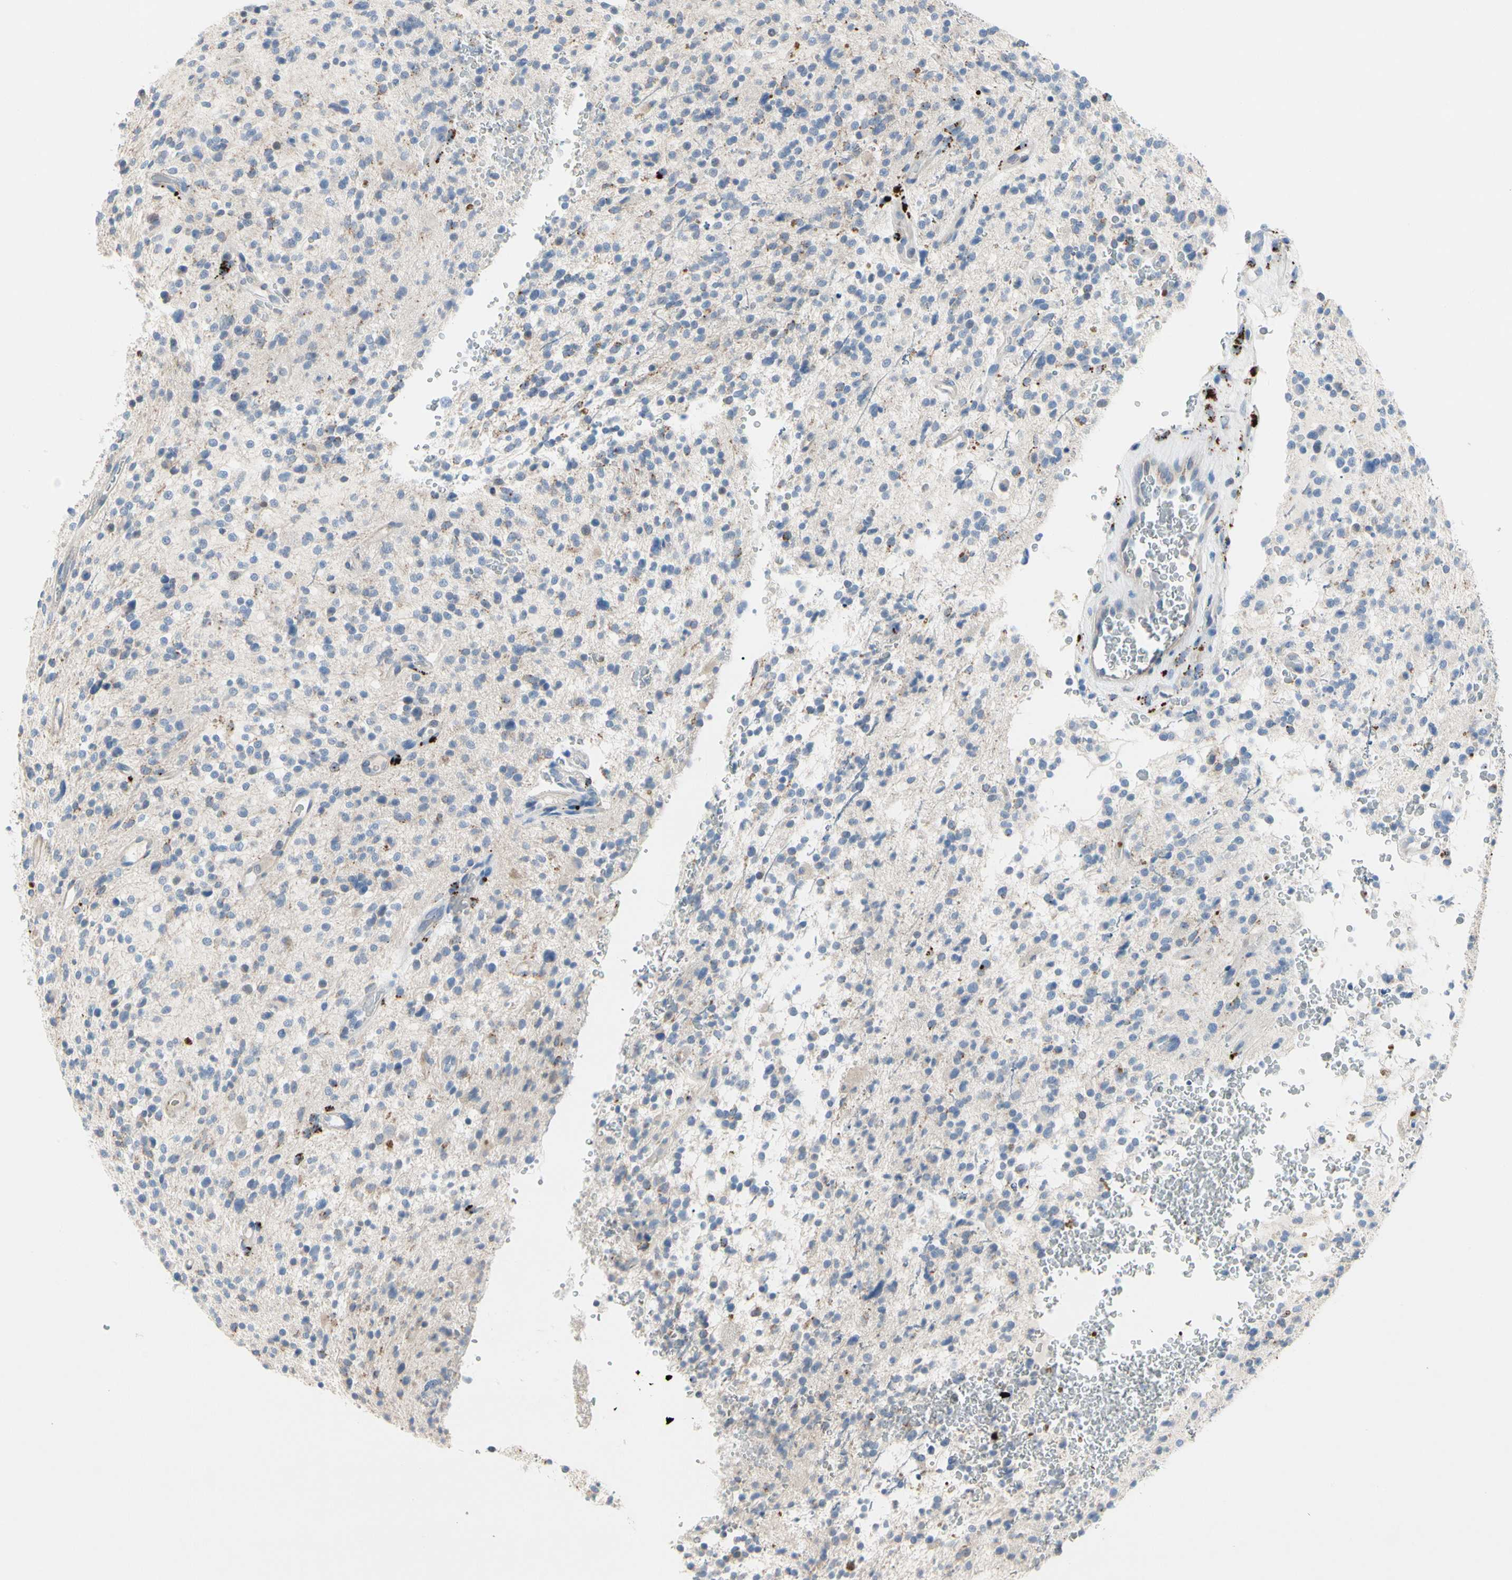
{"staining": {"intensity": "strong", "quantity": "<25%", "location": "cytoplasmic/membranous"}, "tissue": "glioma", "cell_type": "Tumor cells", "image_type": "cancer", "snomed": [{"axis": "morphology", "description": "Glioma, malignant, High grade"}, {"axis": "topography", "description": "Brain"}], "caption": "Brown immunohistochemical staining in human malignant glioma (high-grade) shows strong cytoplasmic/membranous expression in approximately <25% of tumor cells.", "gene": "RETSAT", "patient": {"sex": "male", "age": 48}}